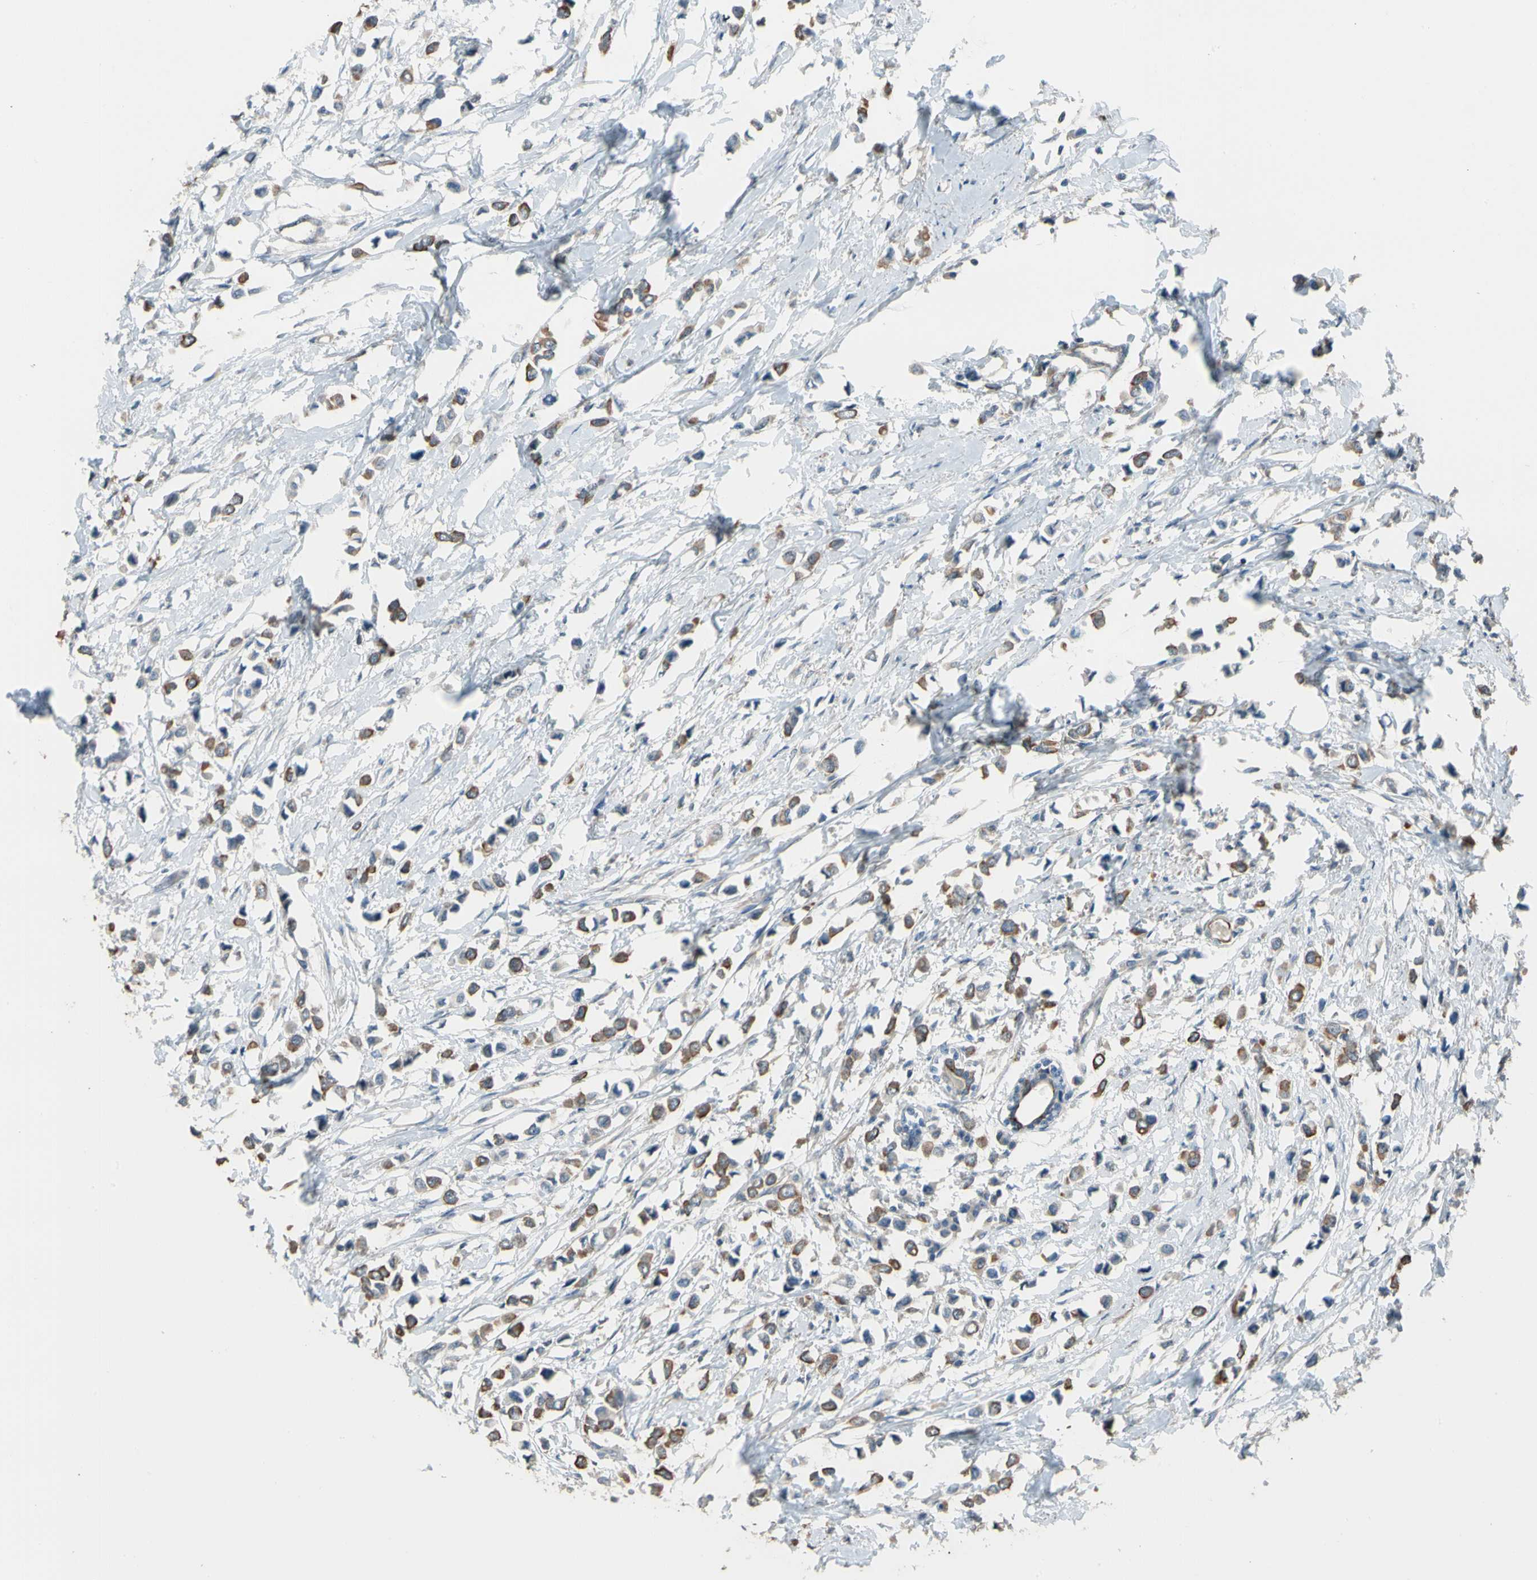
{"staining": {"intensity": "moderate", "quantity": ">75%", "location": "cytoplasmic/membranous"}, "tissue": "breast cancer", "cell_type": "Tumor cells", "image_type": "cancer", "snomed": [{"axis": "morphology", "description": "Lobular carcinoma"}, {"axis": "topography", "description": "Breast"}], "caption": "DAB immunohistochemical staining of human breast cancer demonstrates moderate cytoplasmic/membranous protein expression in about >75% of tumor cells.", "gene": "MAP3K7", "patient": {"sex": "female", "age": 51}}